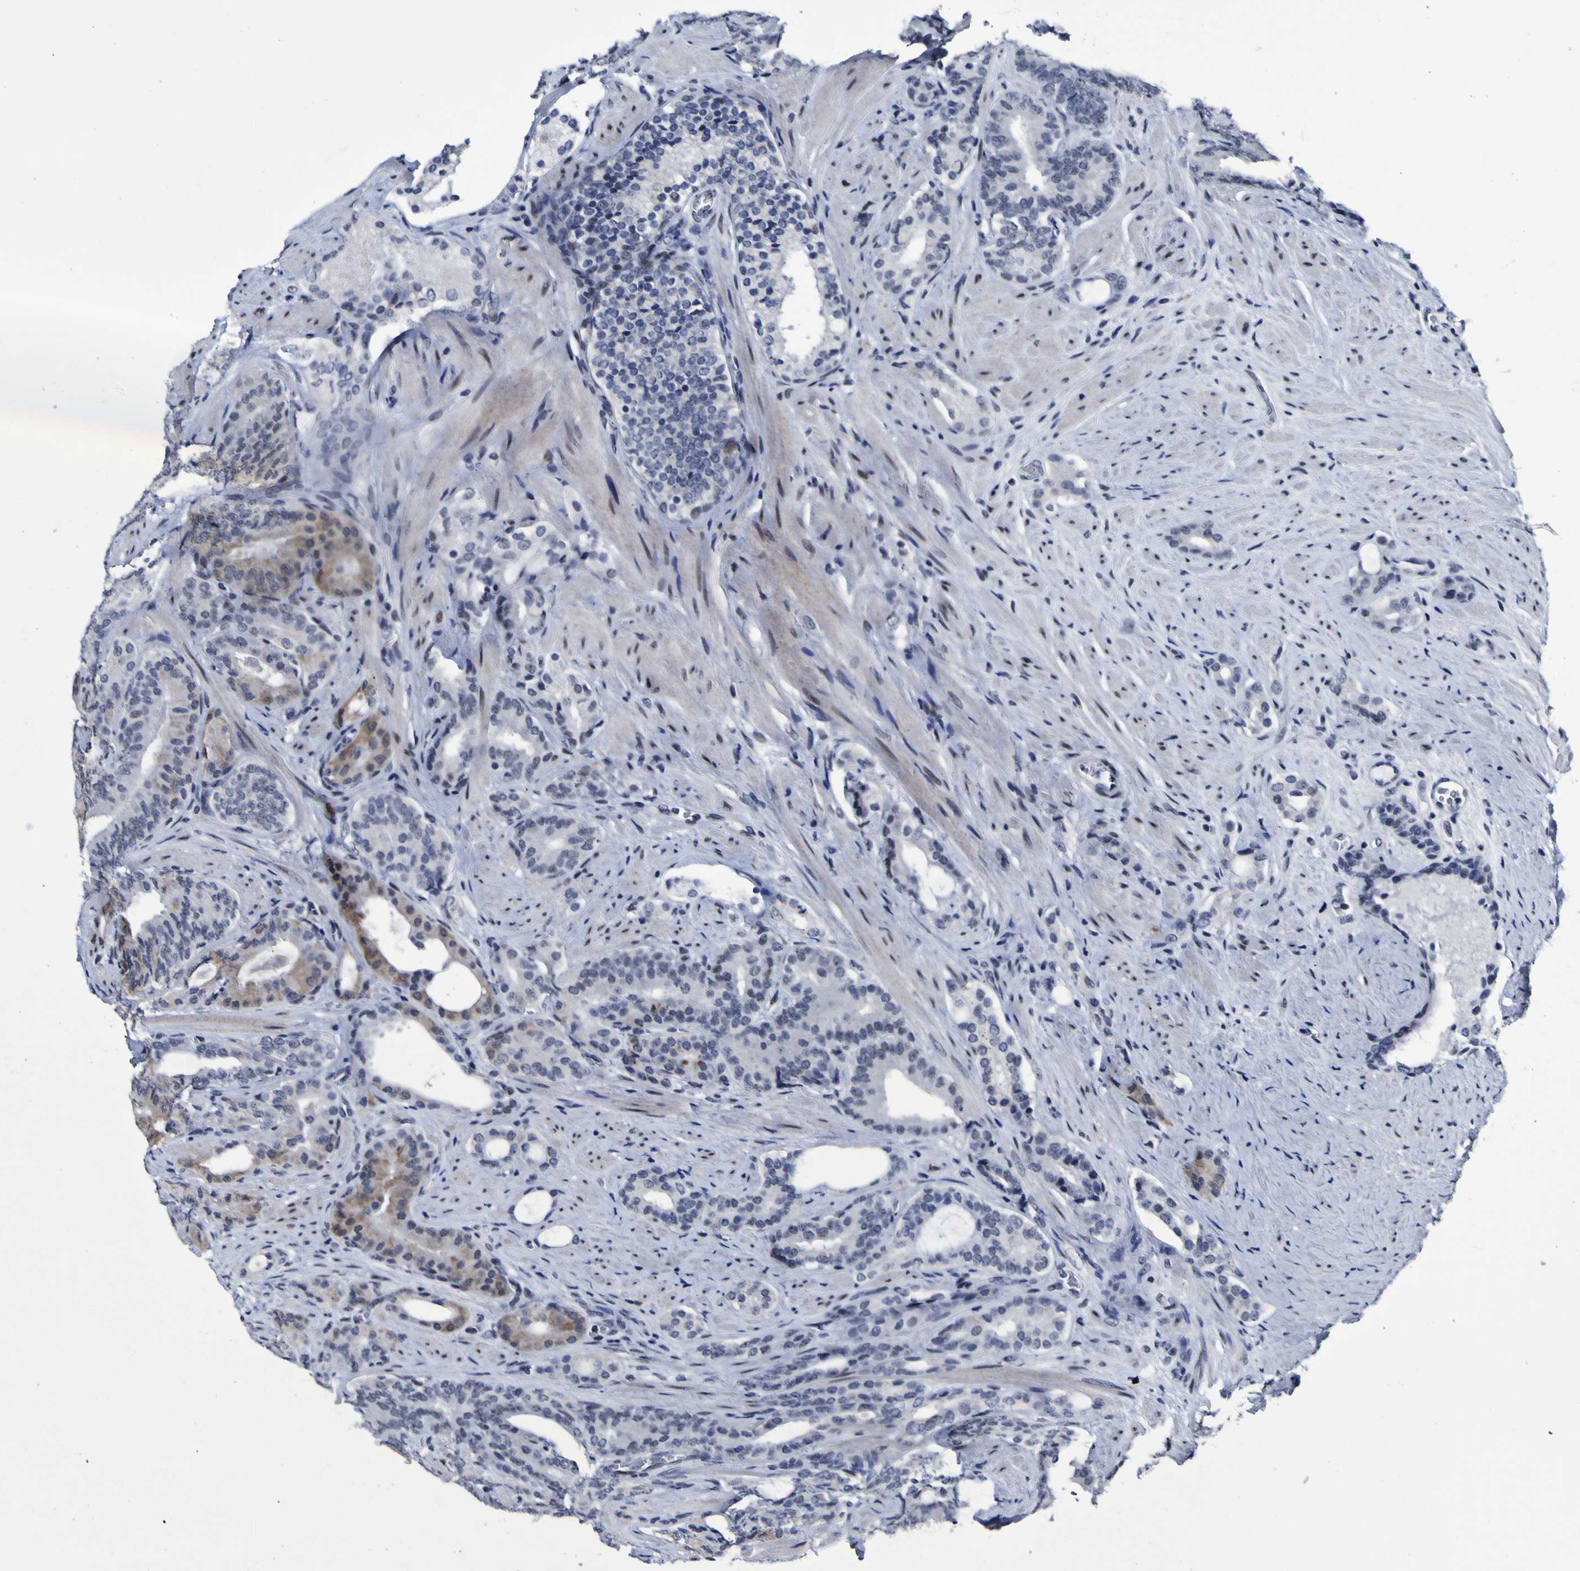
{"staining": {"intensity": "moderate", "quantity": "25%-75%", "location": "cytoplasmic/membranous"}, "tissue": "prostate cancer", "cell_type": "Tumor cells", "image_type": "cancer", "snomed": [{"axis": "morphology", "description": "Adenocarcinoma, Low grade"}, {"axis": "topography", "description": "Prostate"}], "caption": "Prostate cancer stained with immunohistochemistry exhibits moderate cytoplasmic/membranous expression in approximately 25%-75% of tumor cells.", "gene": "MBD3", "patient": {"sex": "male", "age": 63}}